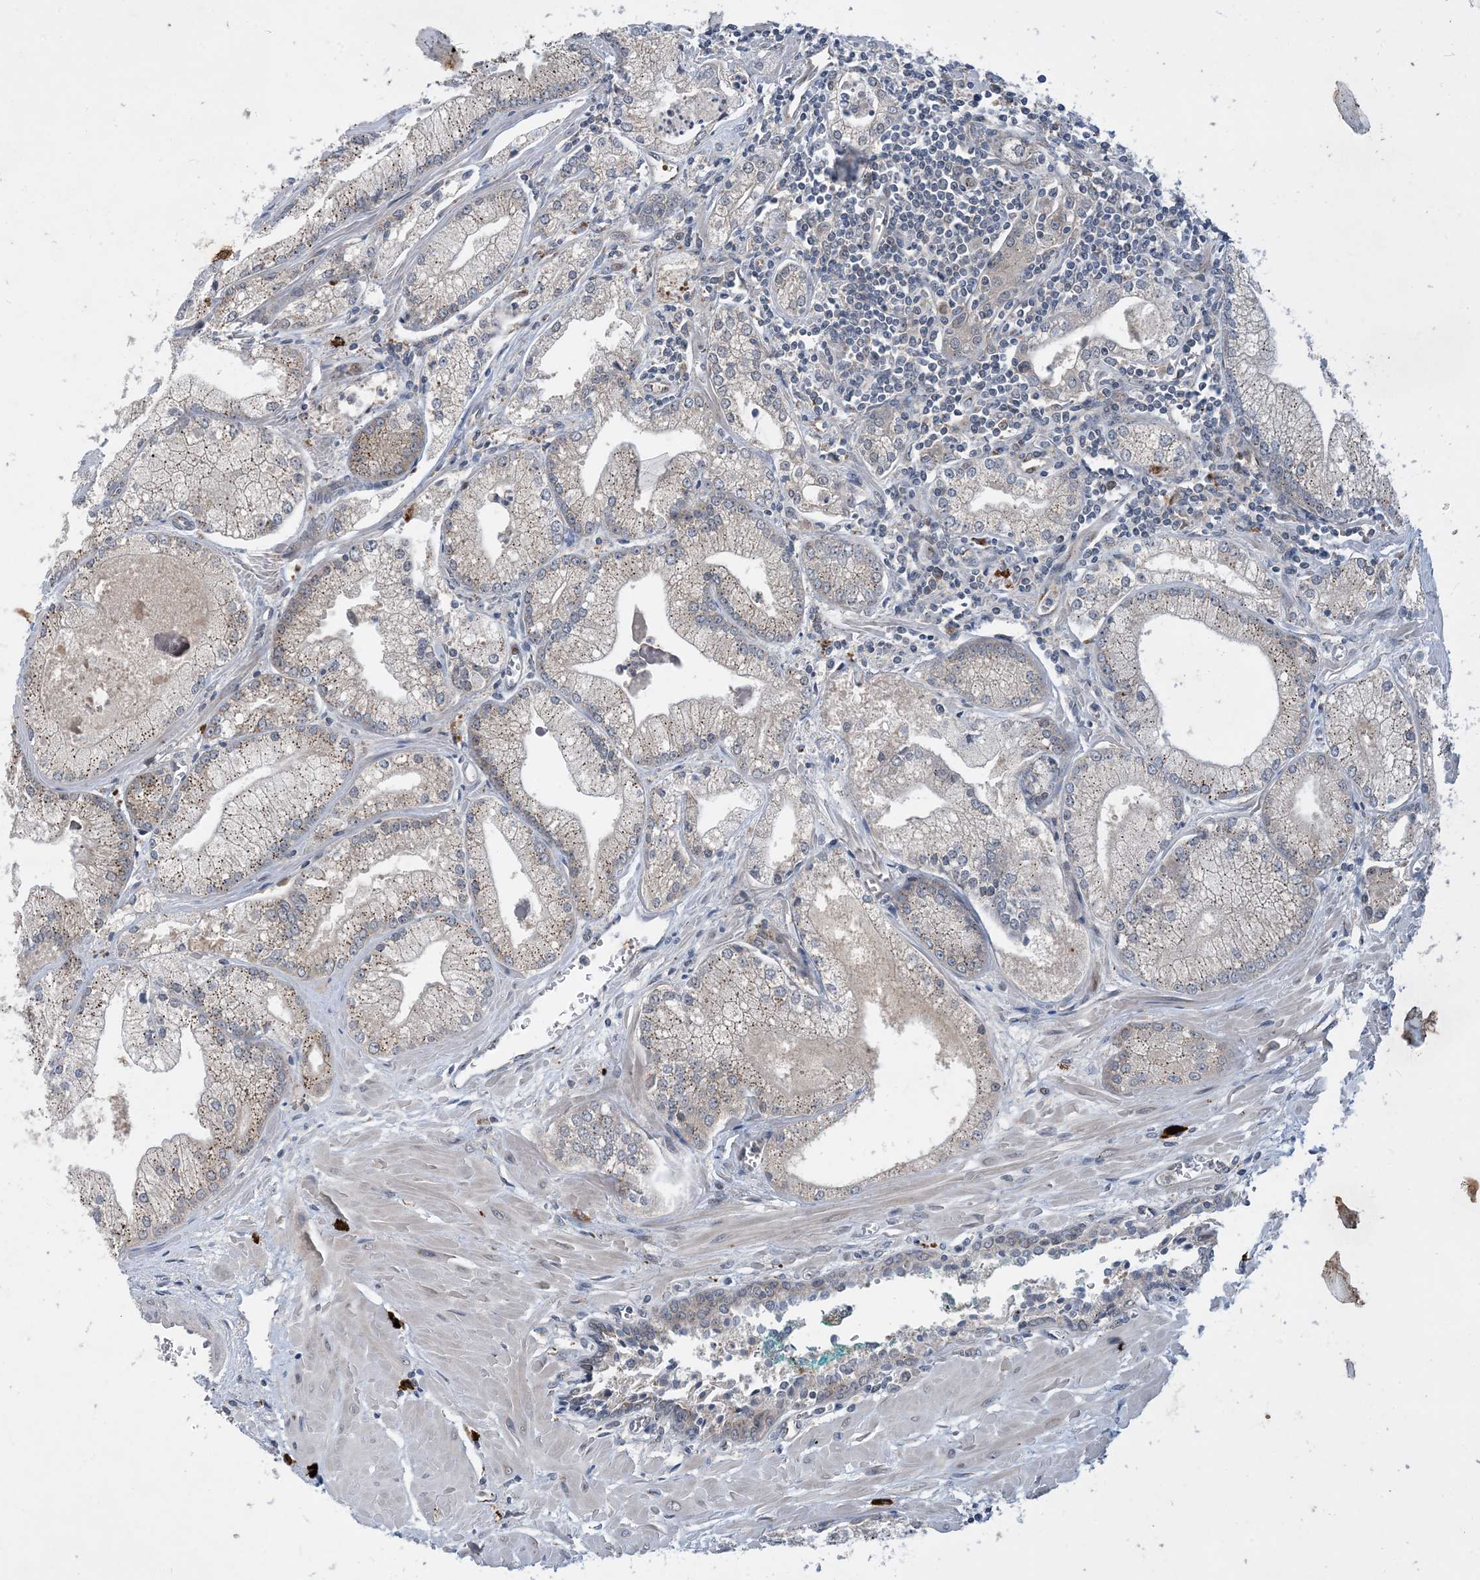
{"staining": {"intensity": "moderate", "quantity": "25%-75%", "location": "cytoplasmic/membranous"}, "tissue": "prostate cancer", "cell_type": "Tumor cells", "image_type": "cancer", "snomed": [{"axis": "morphology", "description": "Adenocarcinoma, Low grade"}, {"axis": "topography", "description": "Prostate"}], "caption": "High-power microscopy captured an immunohistochemistry histopathology image of prostate adenocarcinoma (low-grade), revealing moderate cytoplasmic/membranous staining in about 25%-75% of tumor cells. The protein of interest is shown in brown color, while the nuclei are stained blue.", "gene": "TINAG", "patient": {"sex": "male", "age": 67}}